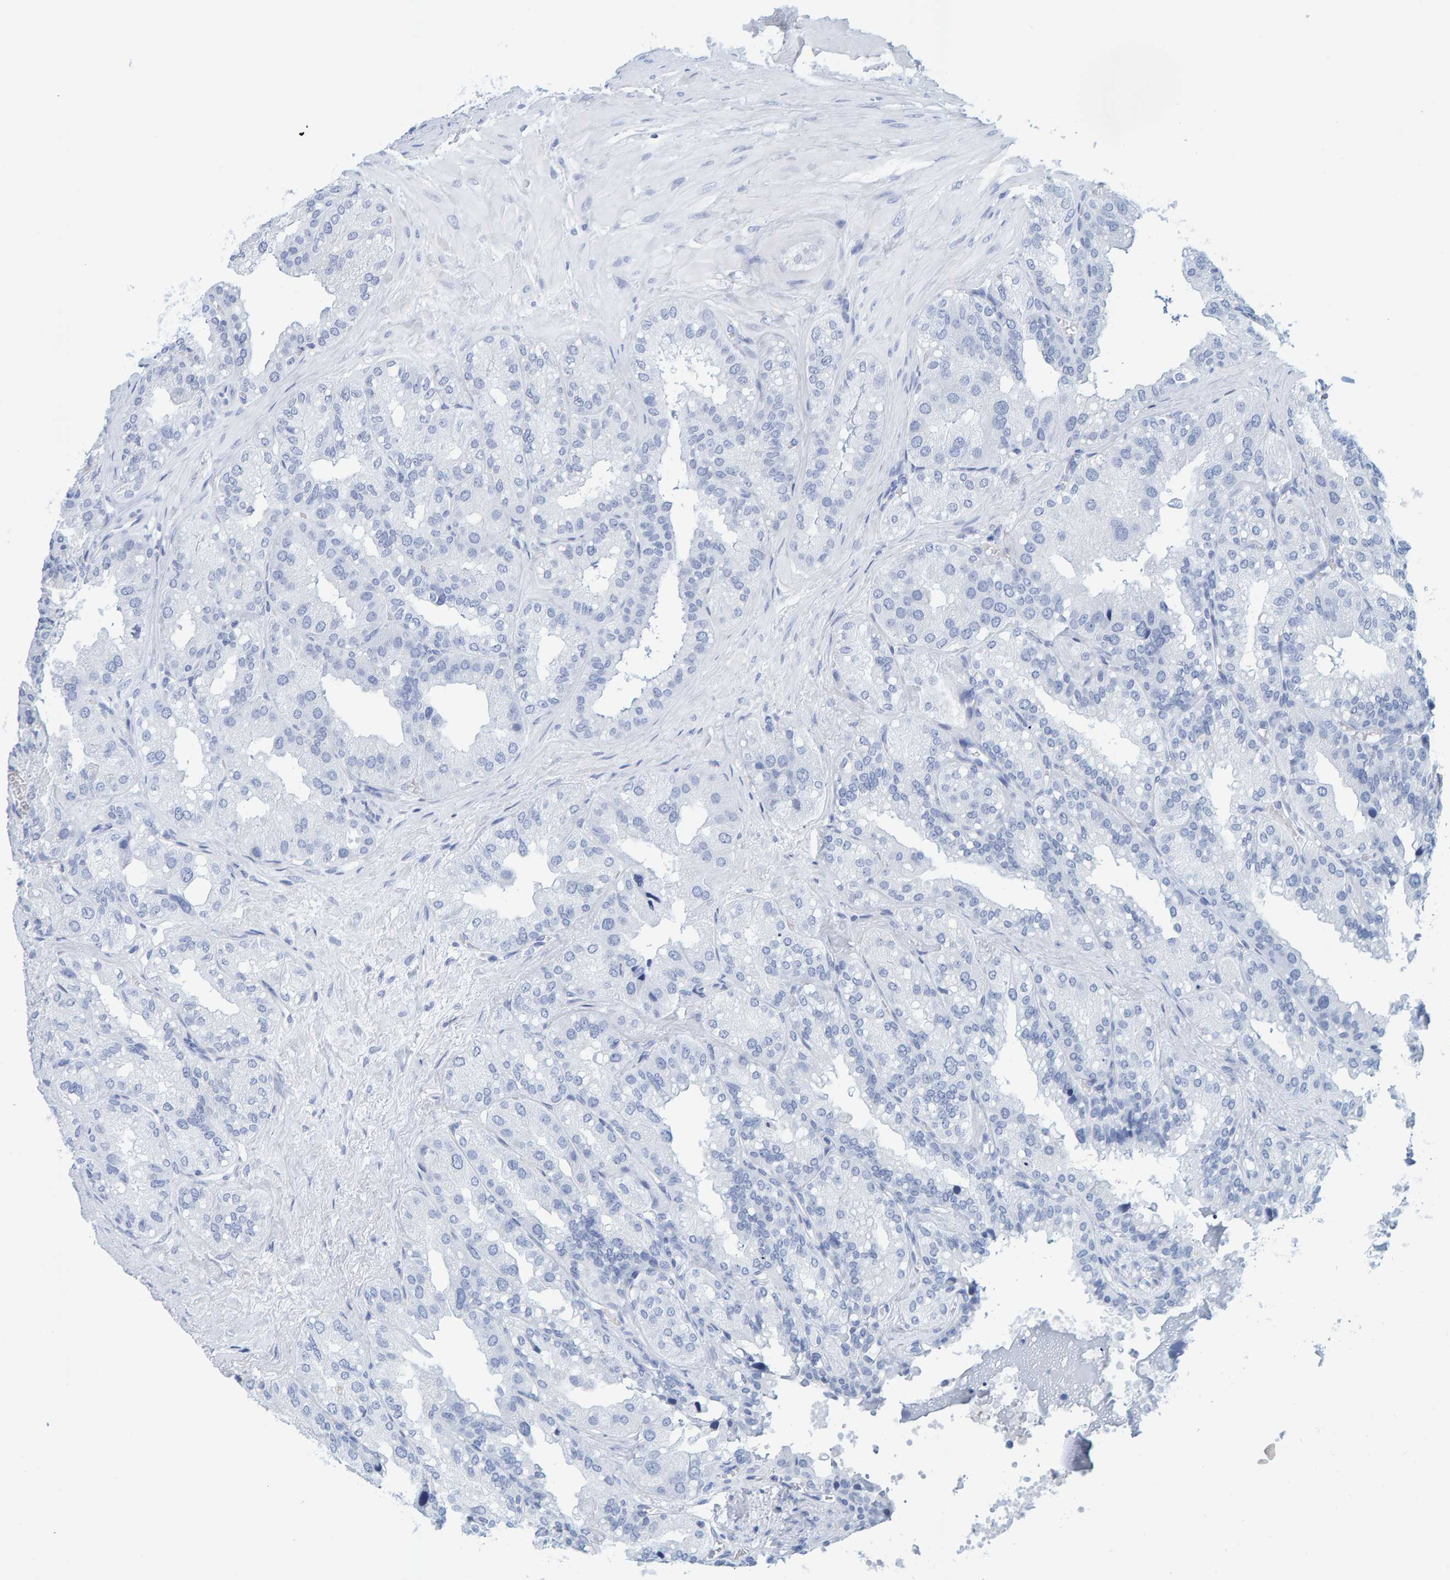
{"staining": {"intensity": "negative", "quantity": "none", "location": "none"}, "tissue": "seminal vesicle", "cell_type": "Glandular cells", "image_type": "normal", "snomed": [{"axis": "morphology", "description": "Normal tissue, NOS"}, {"axis": "topography", "description": "Prostate"}, {"axis": "topography", "description": "Seminal veicle"}], "caption": "Glandular cells show no significant expression in unremarkable seminal vesicle. (Stains: DAB immunohistochemistry (IHC) with hematoxylin counter stain, Microscopy: brightfield microscopy at high magnification).", "gene": "SFTPC", "patient": {"sex": "male", "age": 51}}